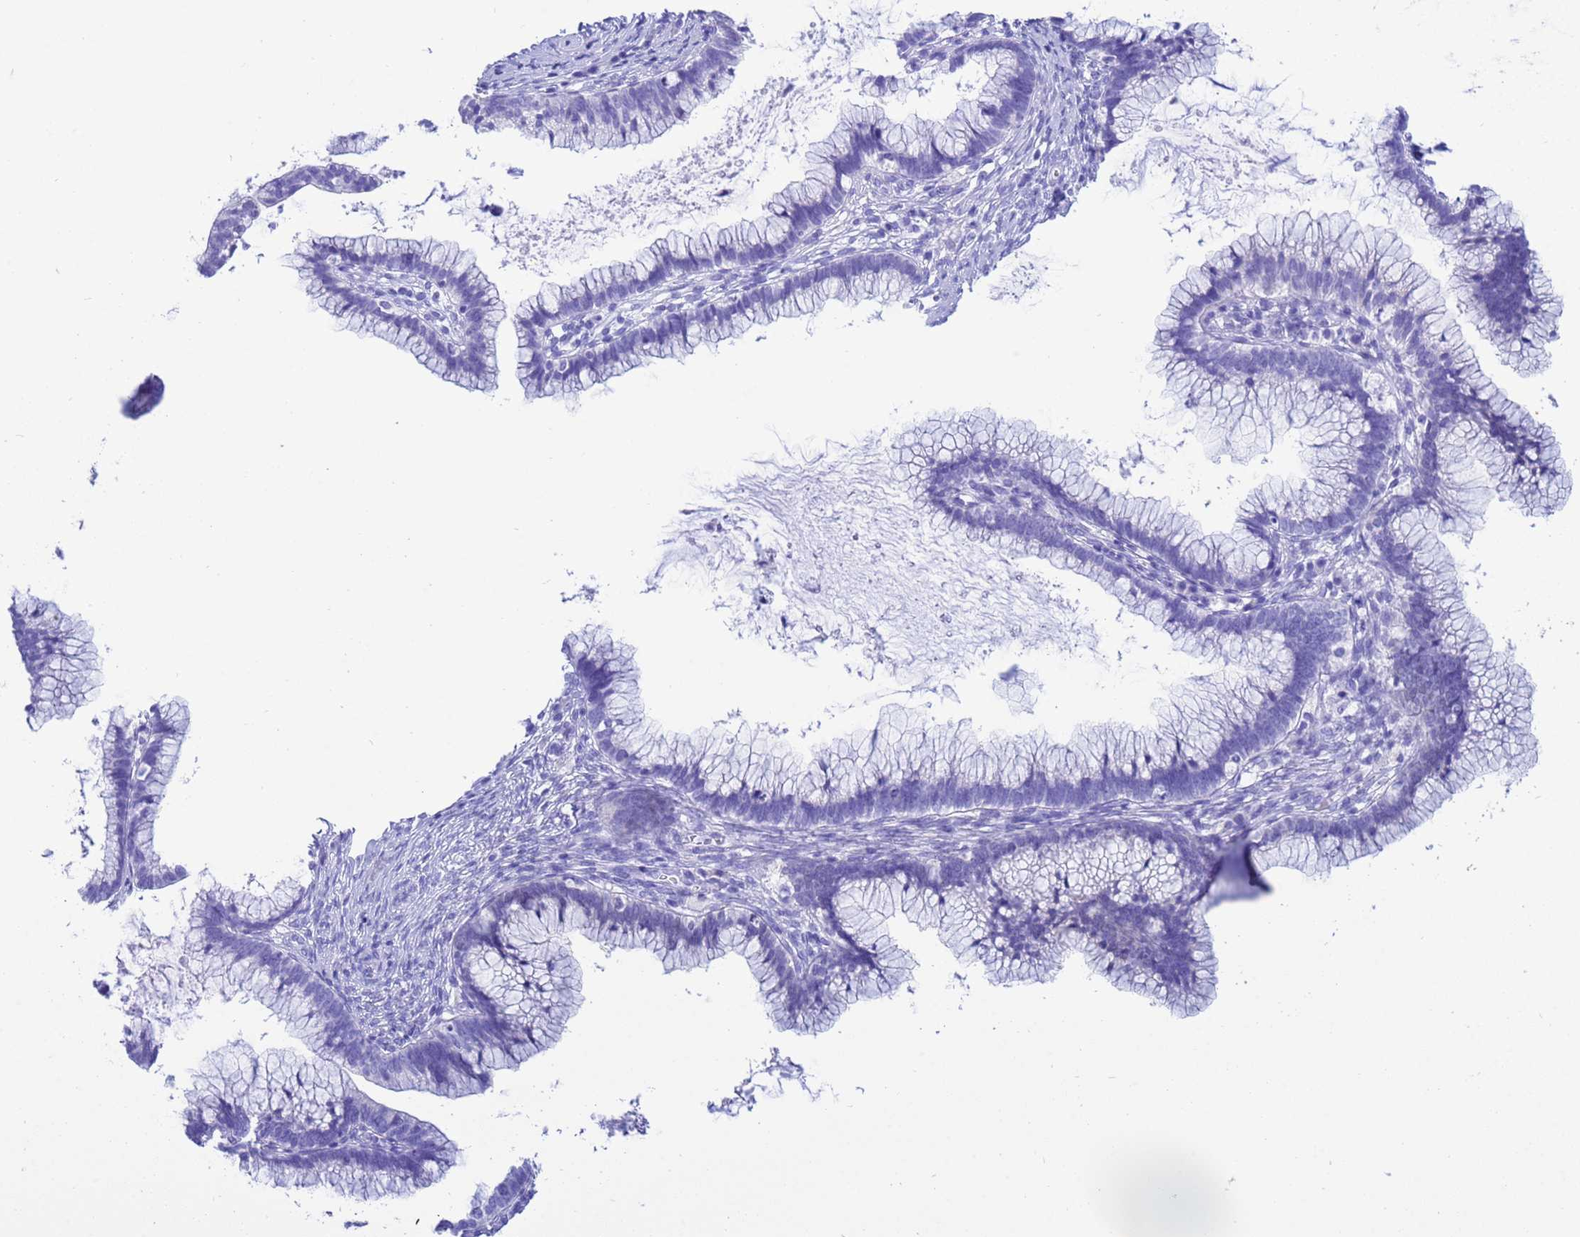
{"staining": {"intensity": "negative", "quantity": "none", "location": "none"}, "tissue": "cervical cancer", "cell_type": "Tumor cells", "image_type": "cancer", "snomed": [{"axis": "morphology", "description": "Adenocarcinoma, NOS"}, {"axis": "topography", "description": "Cervix"}], "caption": "Micrograph shows no significant protein expression in tumor cells of cervical cancer (adenocarcinoma). Brightfield microscopy of immunohistochemistry (IHC) stained with DAB (brown) and hematoxylin (blue), captured at high magnification.", "gene": "AKR1C2", "patient": {"sex": "female", "age": 36}}